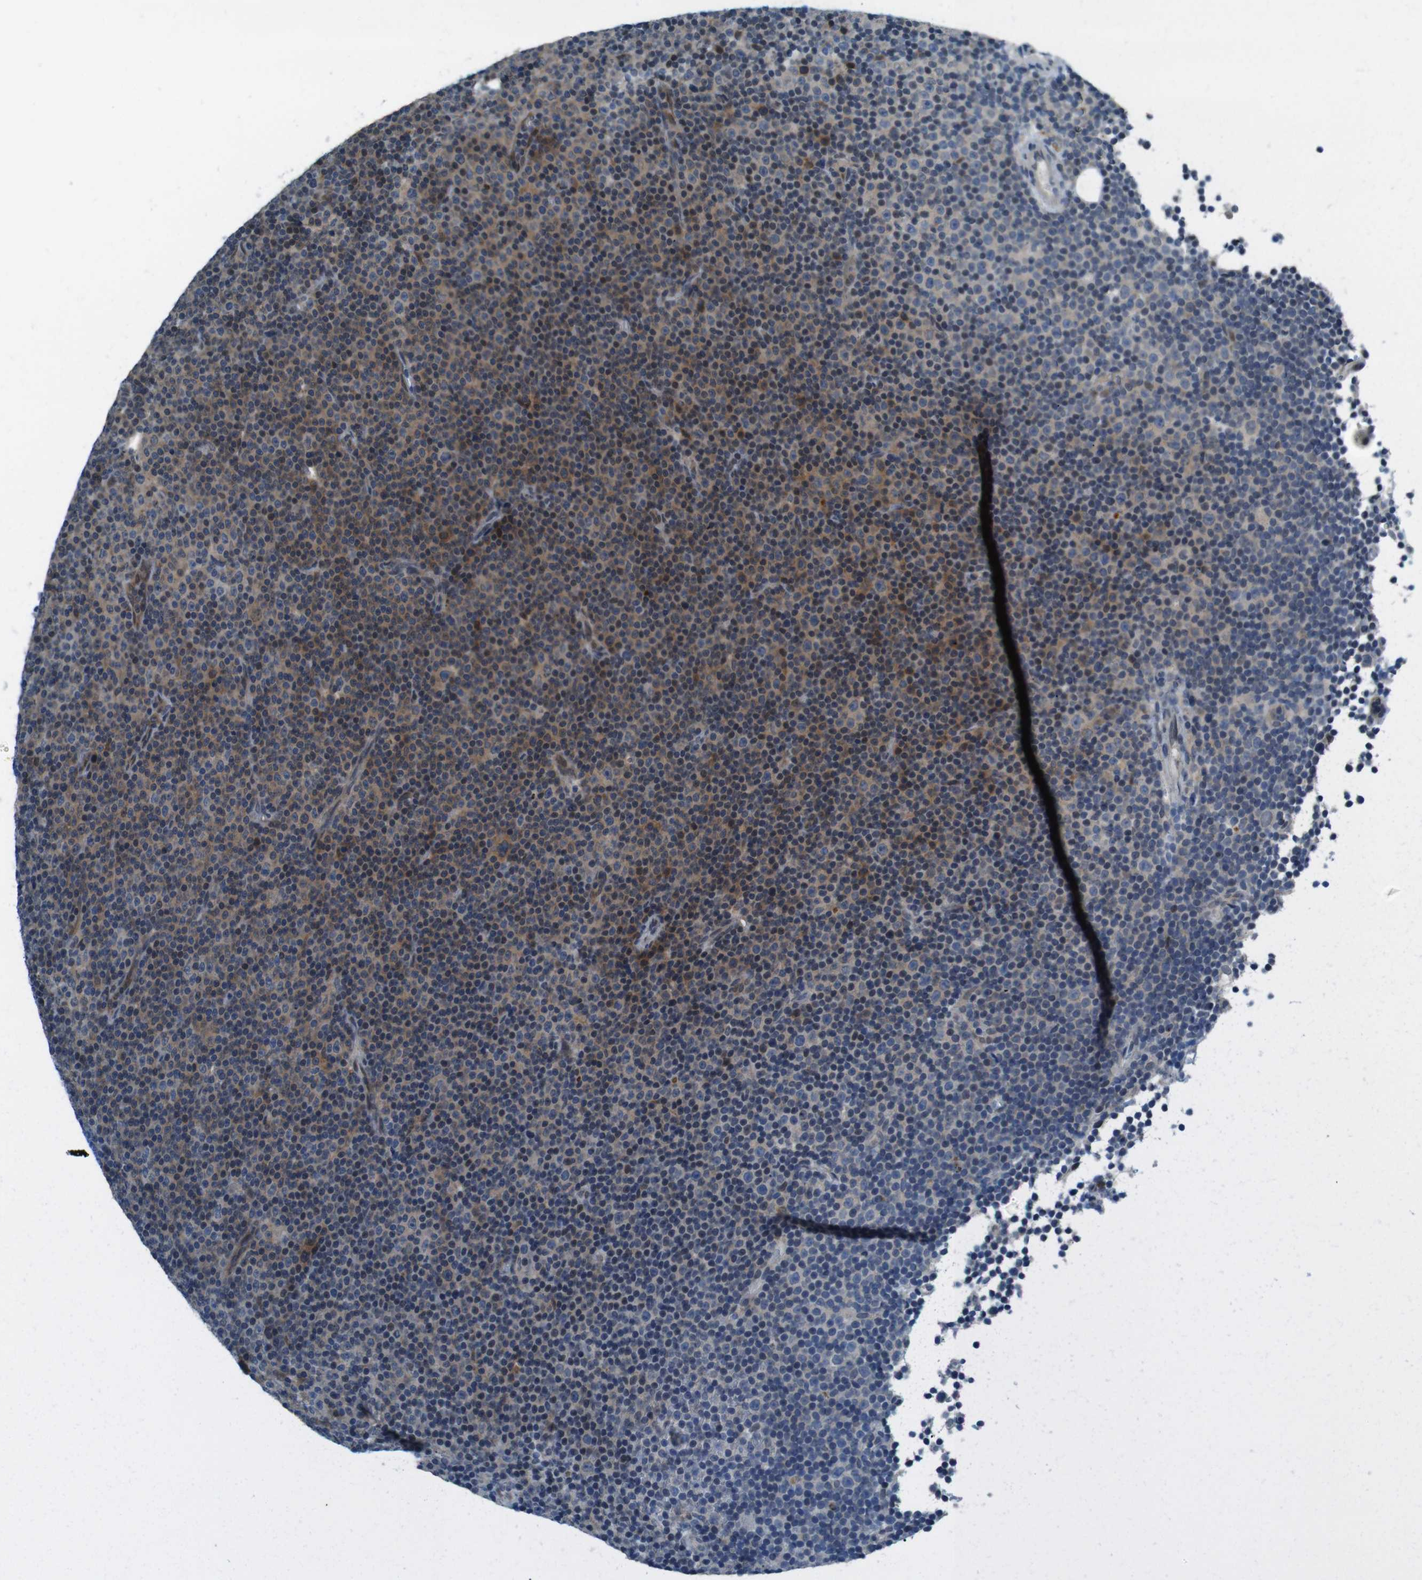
{"staining": {"intensity": "moderate", "quantity": ">75%", "location": "cytoplasmic/membranous"}, "tissue": "lymphoma", "cell_type": "Tumor cells", "image_type": "cancer", "snomed": [{"axis": "morphology", "description": "Malignant lymphoma, non-Hodgkin's type, Low grade"}, {"axis": "topography", "description": "Lymph node"}], "caption": "Immunohistochemical staining of human lymphoma demonstrates medium levels of moderate cytoplasmic/membranous protein expression in about >75% of tumor cells.", "gene": "LRP5", "patient": {"sex": "female", "age": 67}}